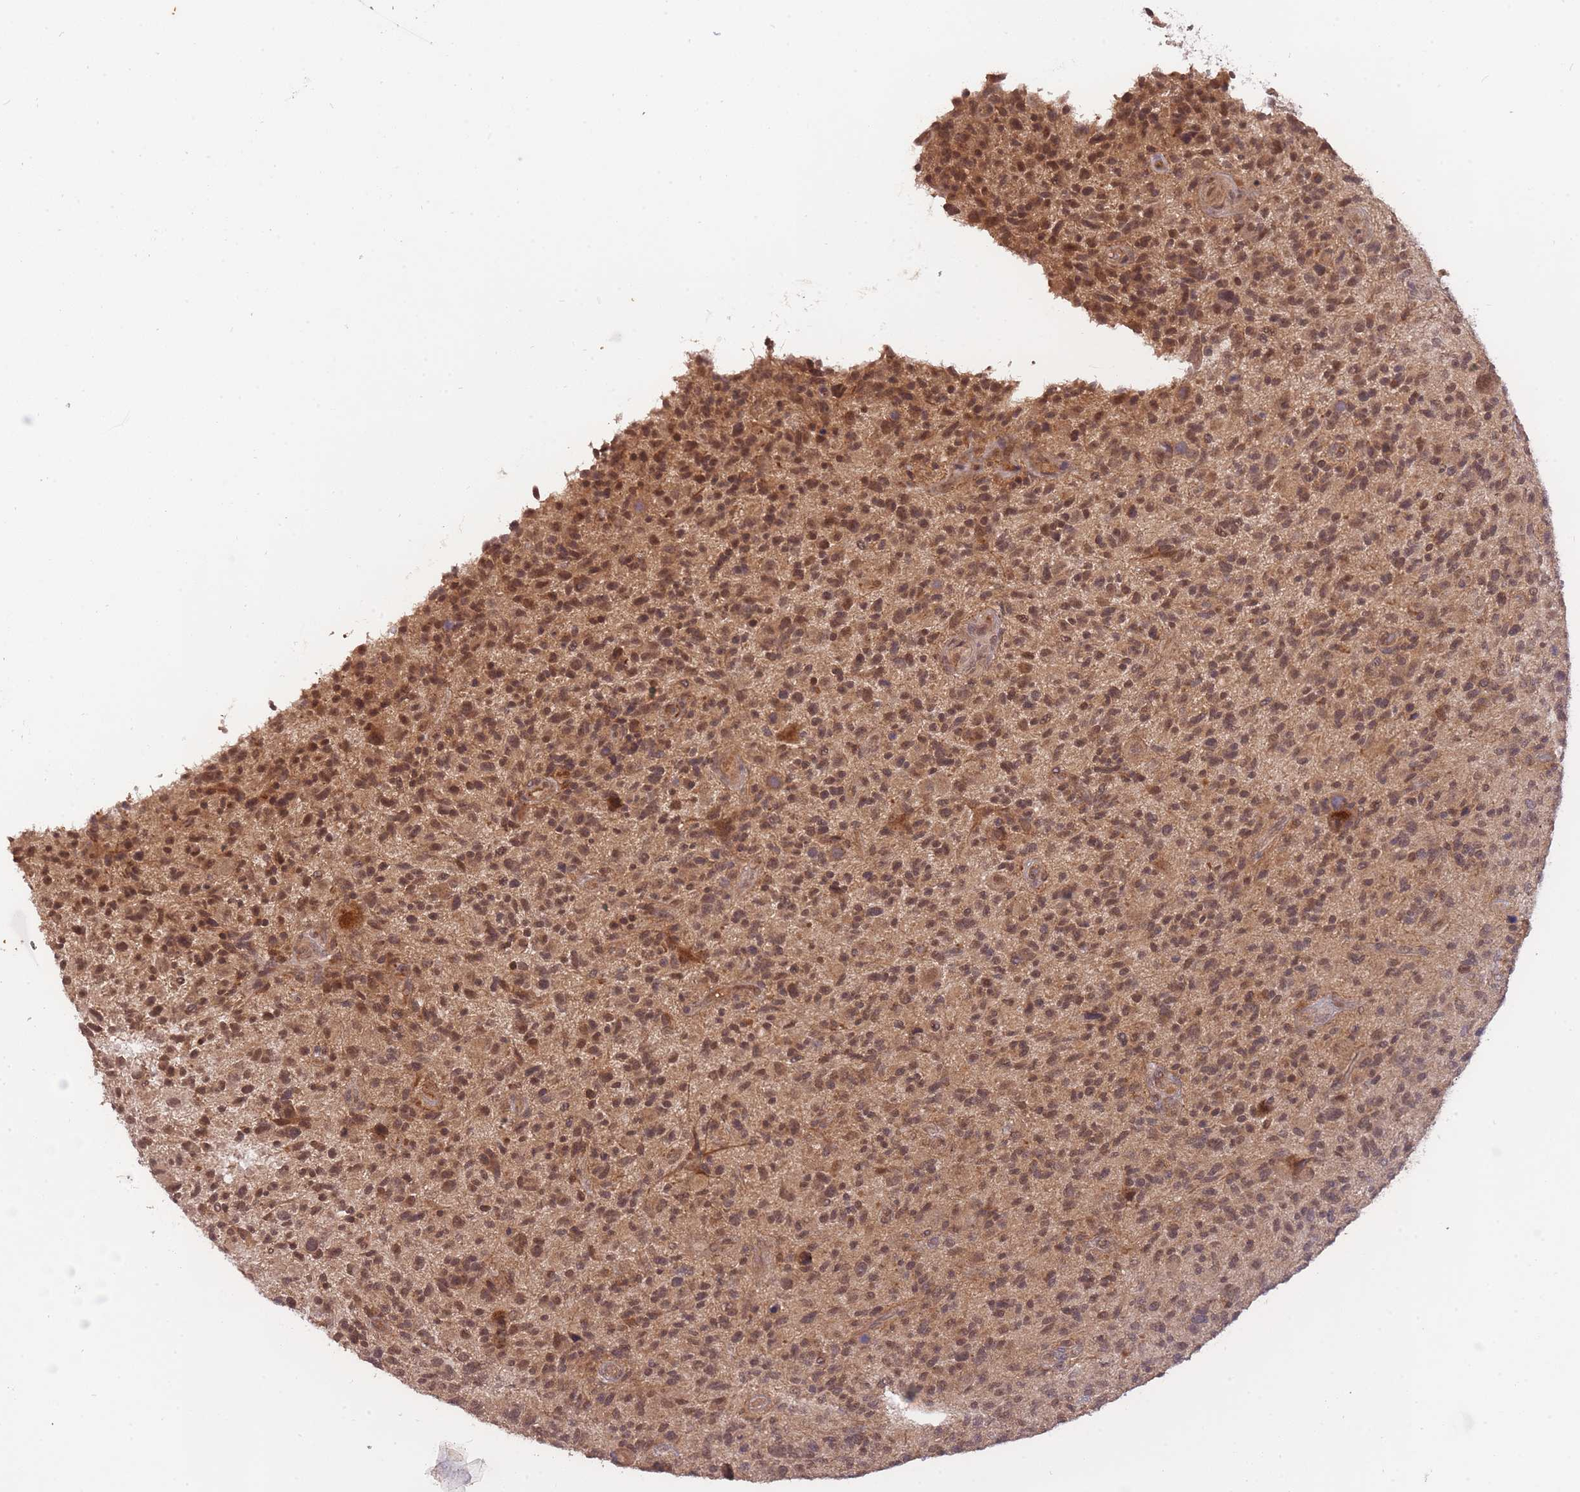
{"staining": {"intensity": "moderate", "quantity": "25%-75%", "location": "nuclear"}, "tissue": "glioma", "cell_type": "Tumor cells", "image_type": "cancer", "snomed": [{"axis": "morphology", "description": "Glioma, malignant, High grade"}, {"axis": "topography", "description": "Brain"}], "caption": "Protein analysis of malignant glioma (high-grade) tissue shows moderate nuclear expression in about 25%-75% of tumor cells.", "gene": "SMC6", "patient": {"sex": "male", "age": 47}}